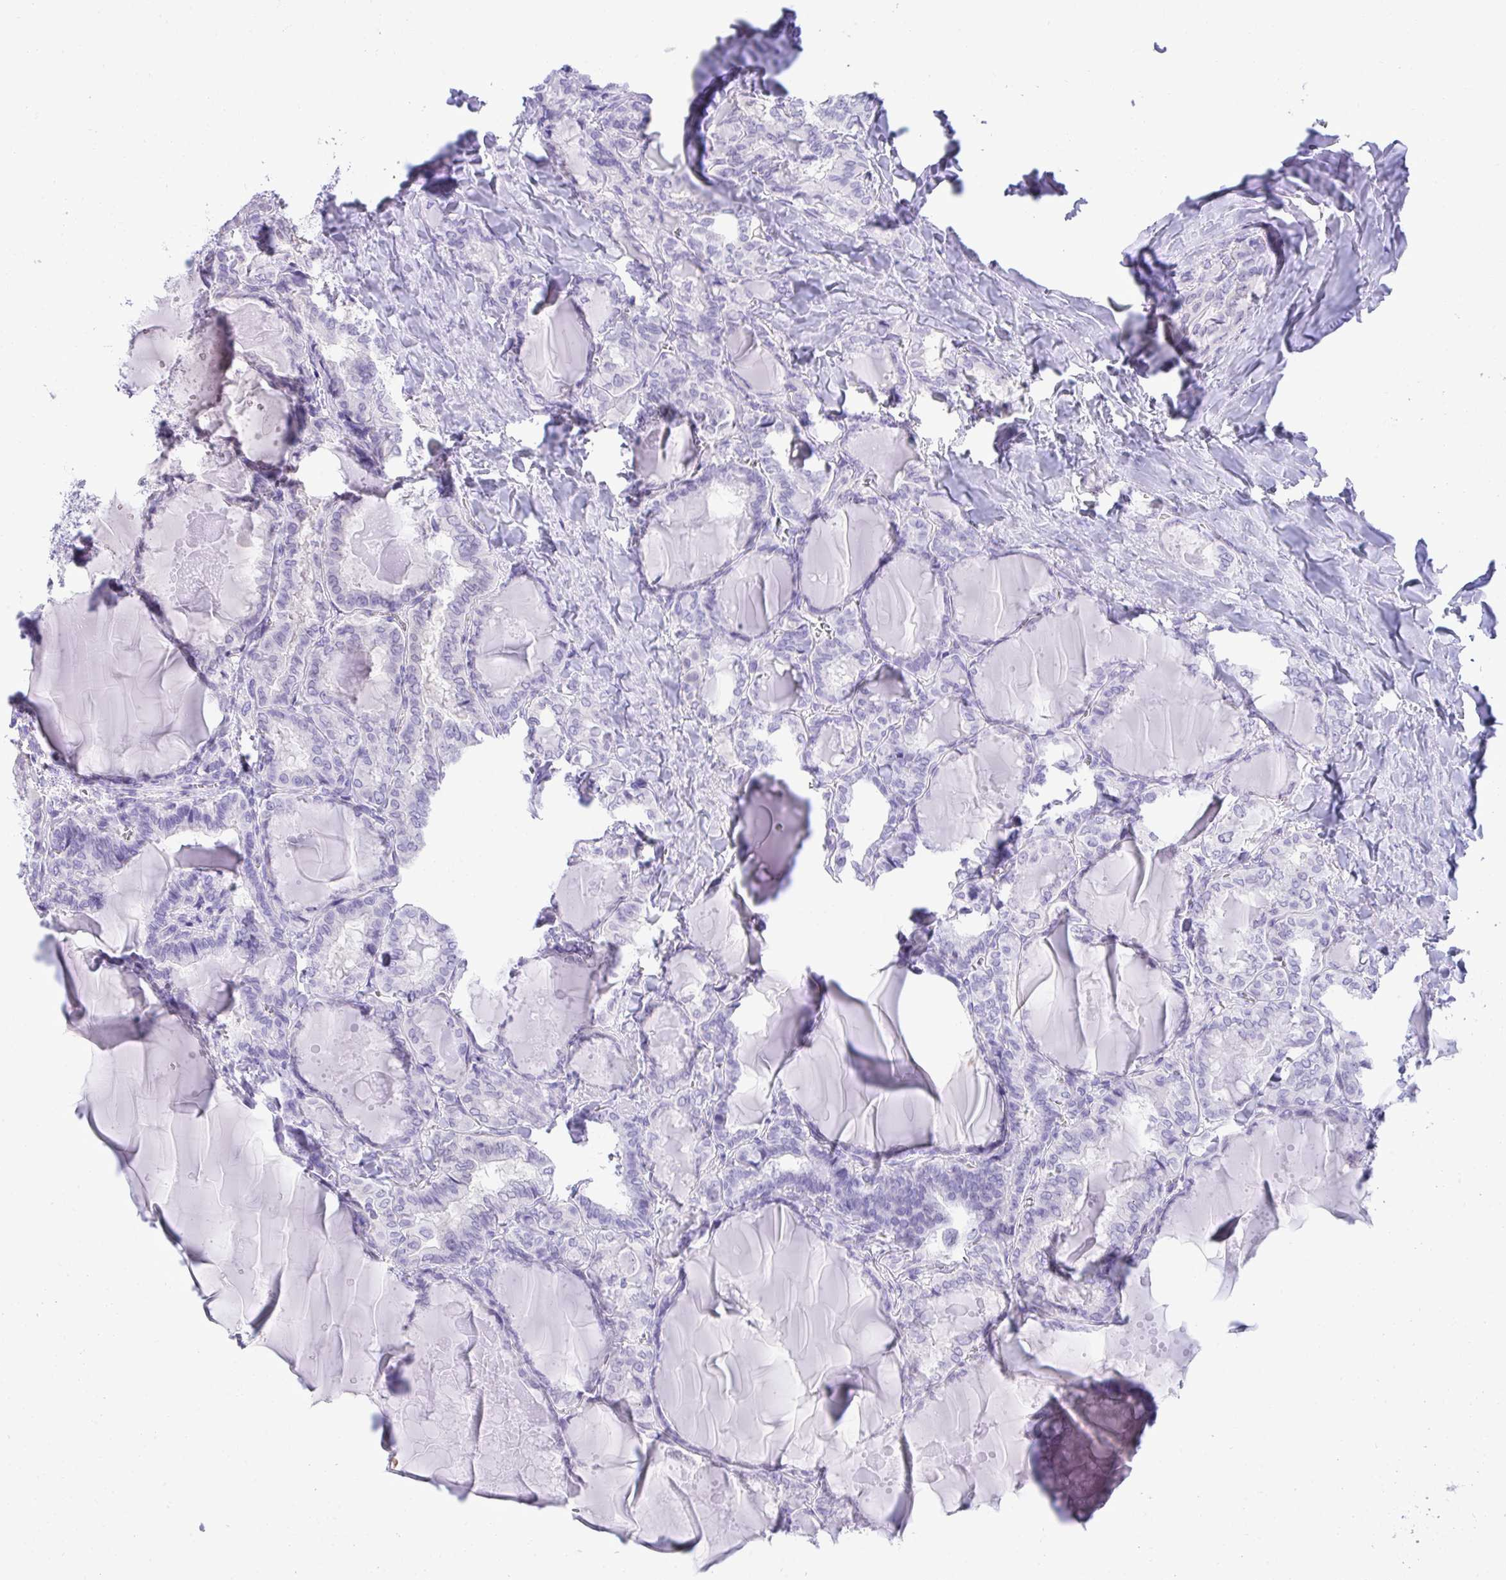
{"staining": {"intensity": "negative", "quantity": "none", "location": "none"}, "tissue": "thyroid cancer", "cell_type": "Tumor cells", "image_type": "cancer", "snomed": [{"axis": "morphology", "description": "Papillary adenocarcinoma, NOS"}, {"axis": "topography", "description": "Thyroid gland"}], "caption": "Tumor cells are negative for protein expression in human thyroid papillary adenocarcinoma.", "gene": "PGM2L1", "patient": {"sex": "female", "age": 46}}